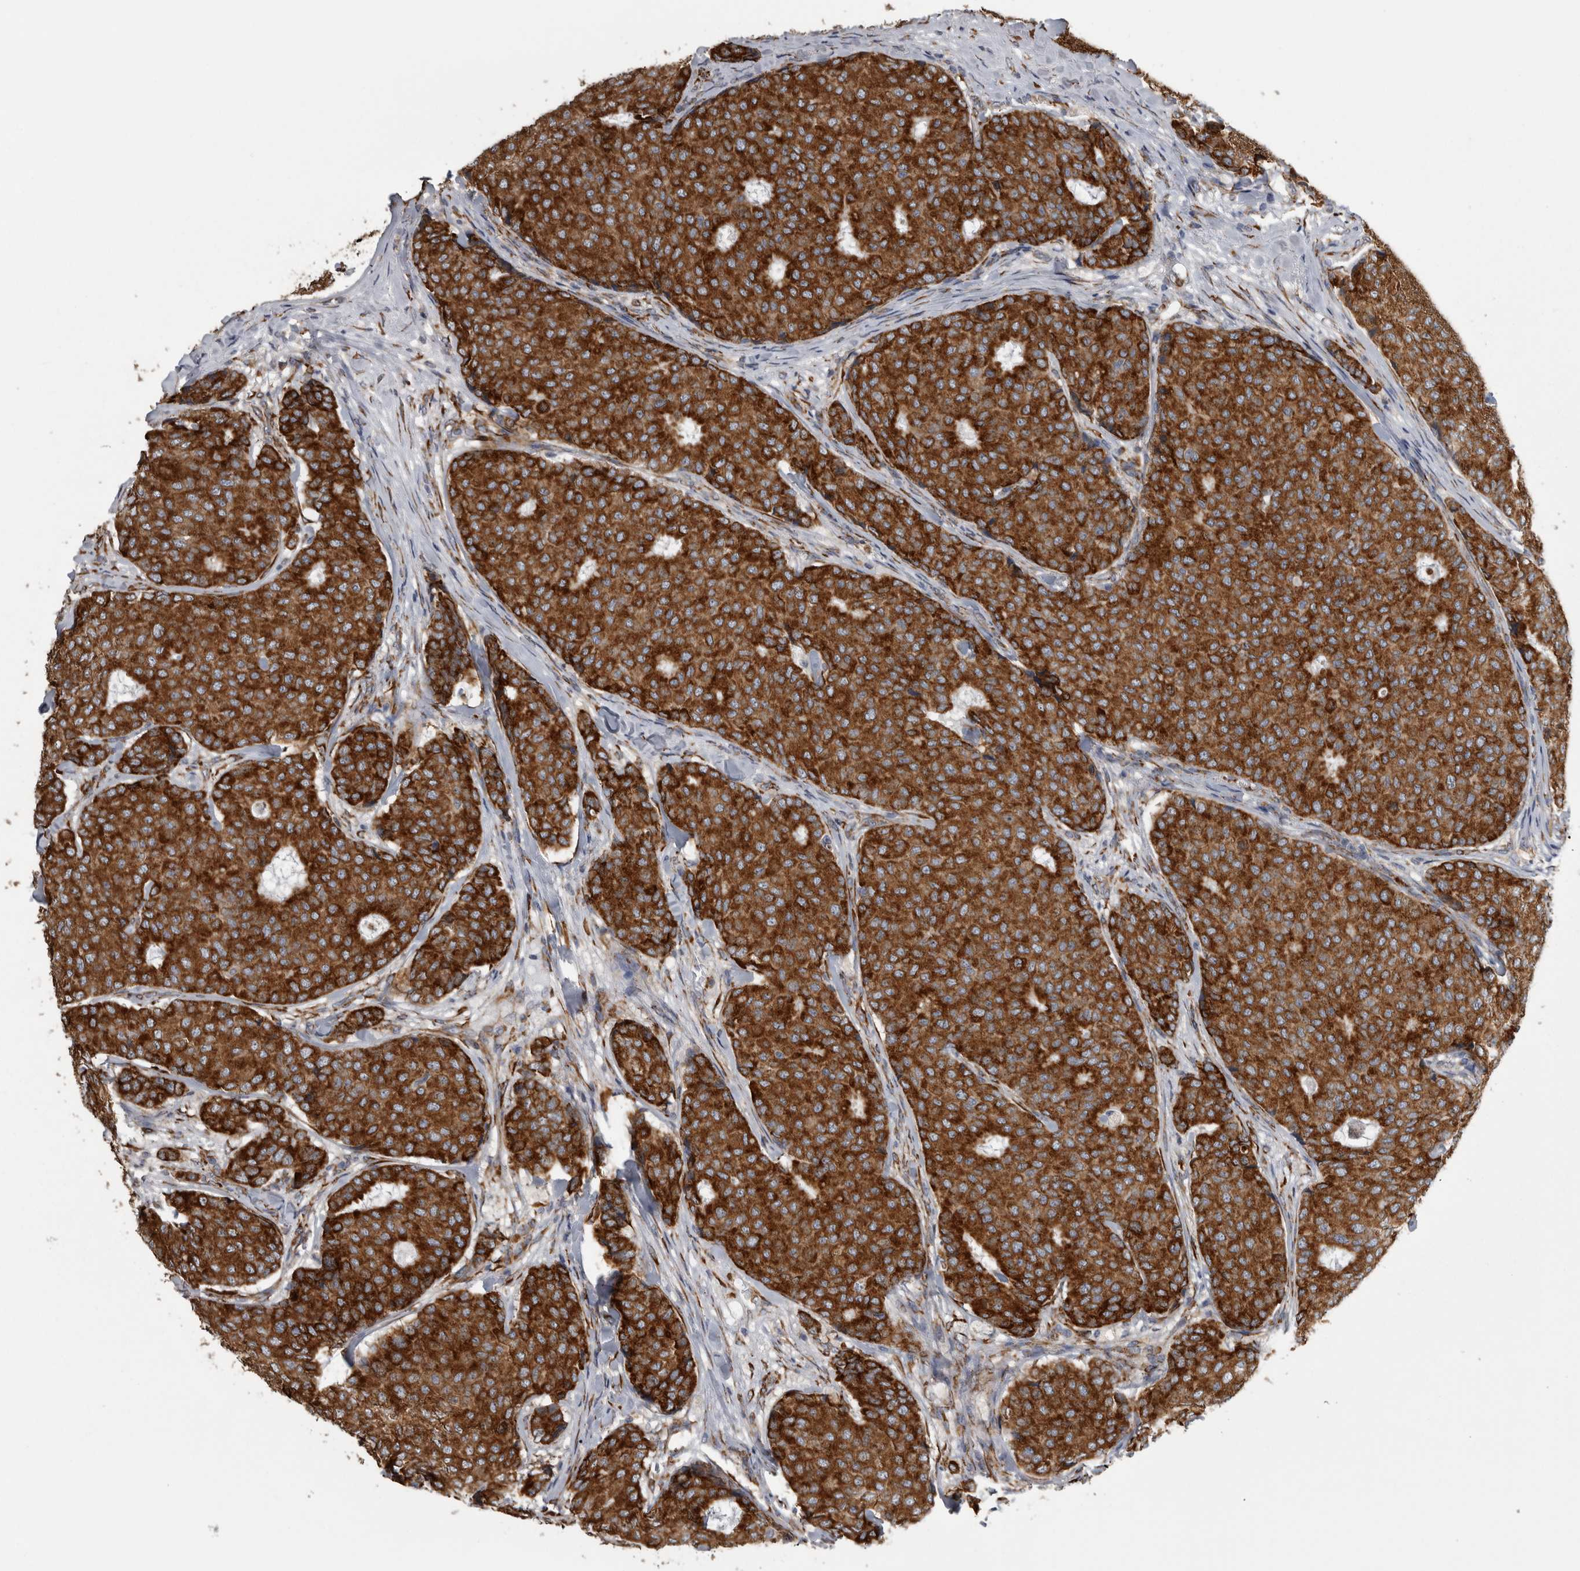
{"staining": {"intensity": "strong", "quantity": ">75%", "location": "cytoplasmic/membranous"}, "tissue": "breast cancer", "cell_type": "Tumor cells", "image_type": "cancer", "snomed": [{"axis": "morphology", "description": "Duct carcinoma"}, {"axis": "topography", "description": "Breast"}], "caption": "Human breast cancer (infiltrating ductal carcinoma) stained for a protein (brown) reveals strong cytoplasmic/membranous positive staining in about >75% of tumor cells.", "gene": "FHIP2B", "patient": {"sex": "female", "age": 75}}